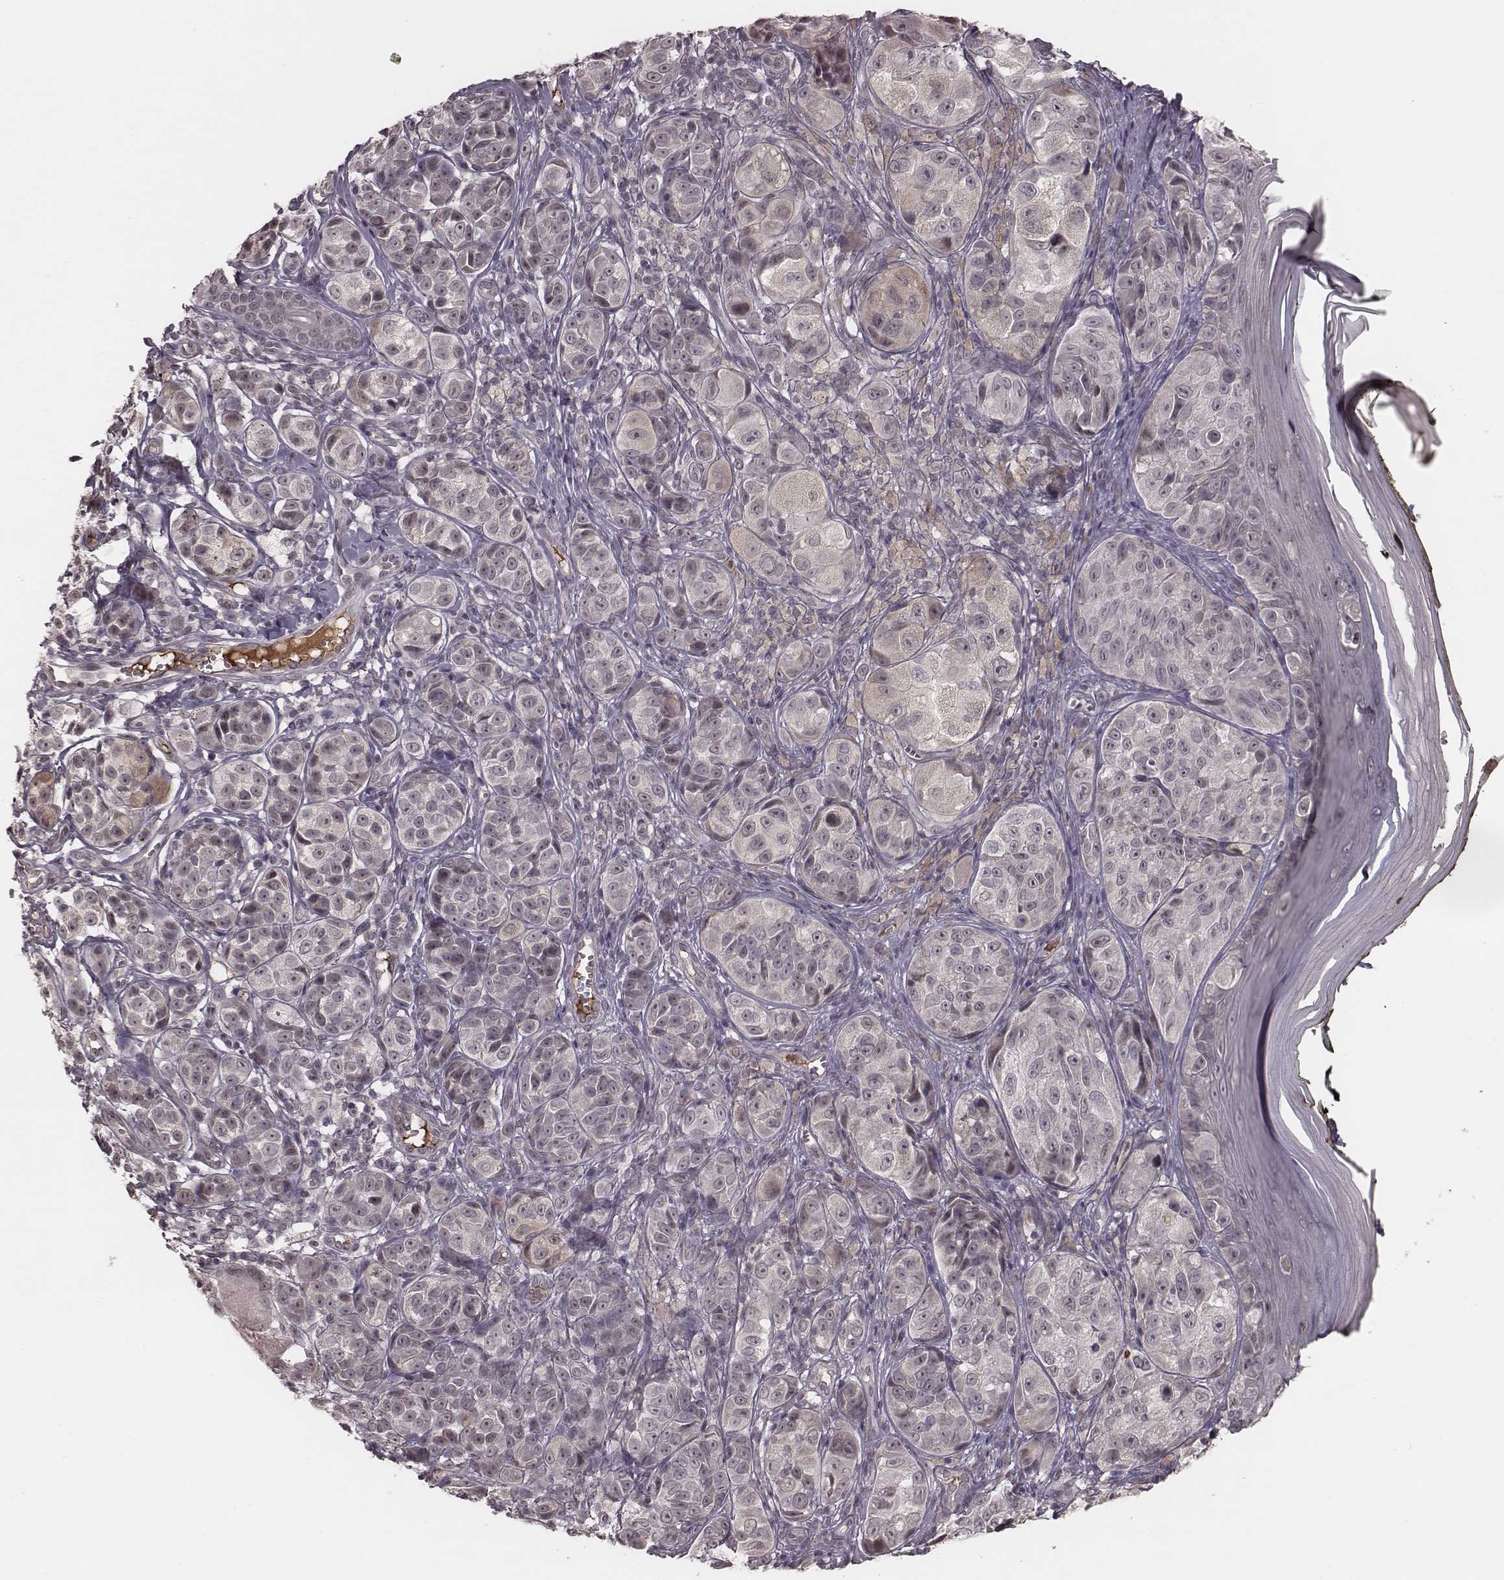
{"staining": {"intensity": "negative", "quantity": "none", "location": "none"}, "tissue": "melanoma", "cell_type": "Tumor cells", "image_type": "cancer", "snomed": [{"axis": "morphology", "description": "Malignant melanoma, NOS"}, {"axis": "topography", "description": "Skin"}], "caption": "Image shows no significant protein staining in tumor cells of melanoma.", "gene": "IL5", "patient": {"sex": "male", "age": 48}}